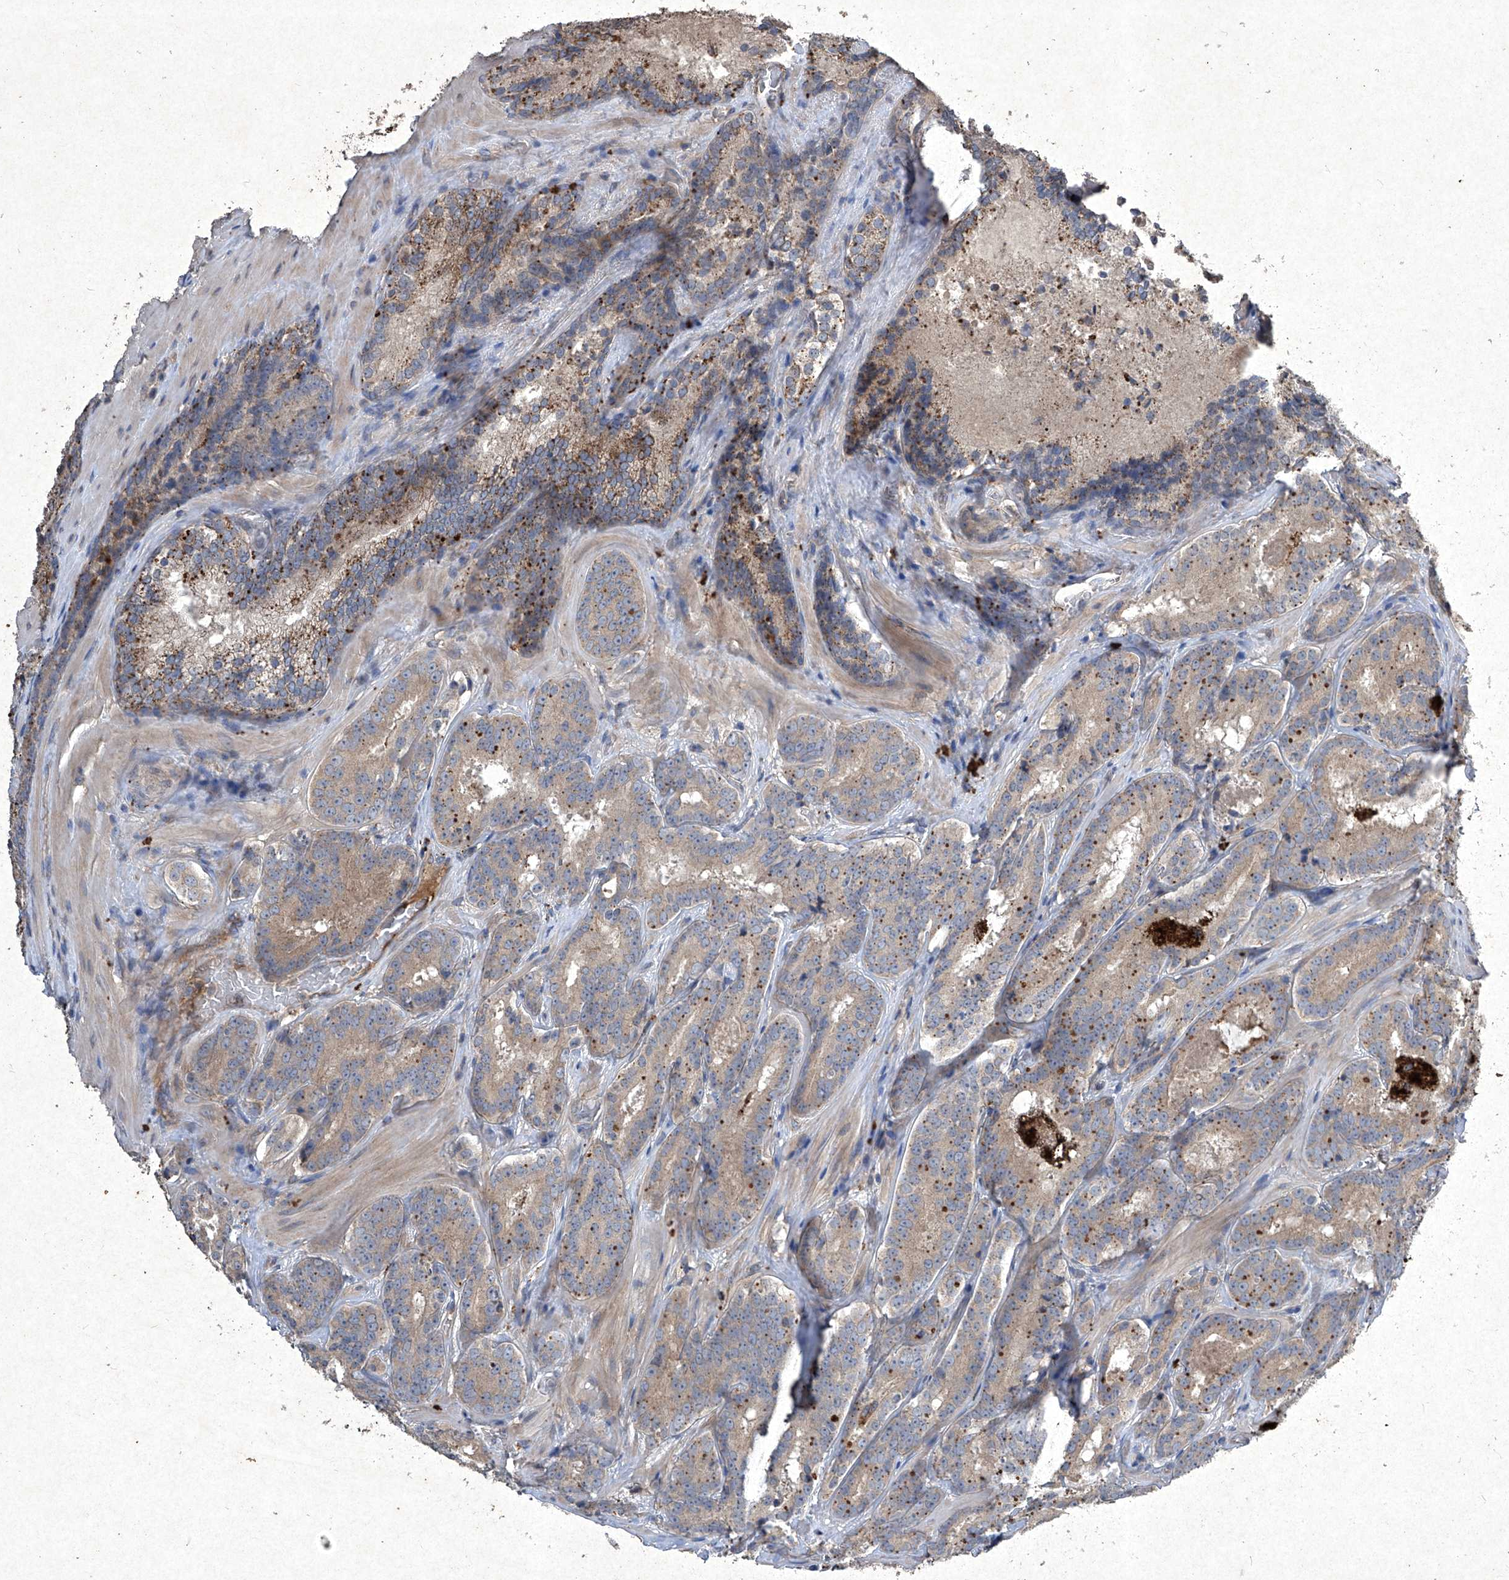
{"staining": {"intensity": "strong", "quantity": ">75%", "location": "cytoplasmic/membranous"}, "tissue": "prostate cancer", "cell_type": "Tumor cells", "image_type": "cancer", "snomed": [{"axis": "morphology", "description": "Adenocarcinoma, High grade"}, {"axis": "topography", "description": "Prostate"}], "caption": "Immunohistochemical staining of human adenocarcinoma (high-grade) (prostate) reveals high levels of strong cytoplasmic/membranous staining in approximately >75% of tumor cells.", "gene": "MED16", "patient": {"sex": "male", "age": 57}}